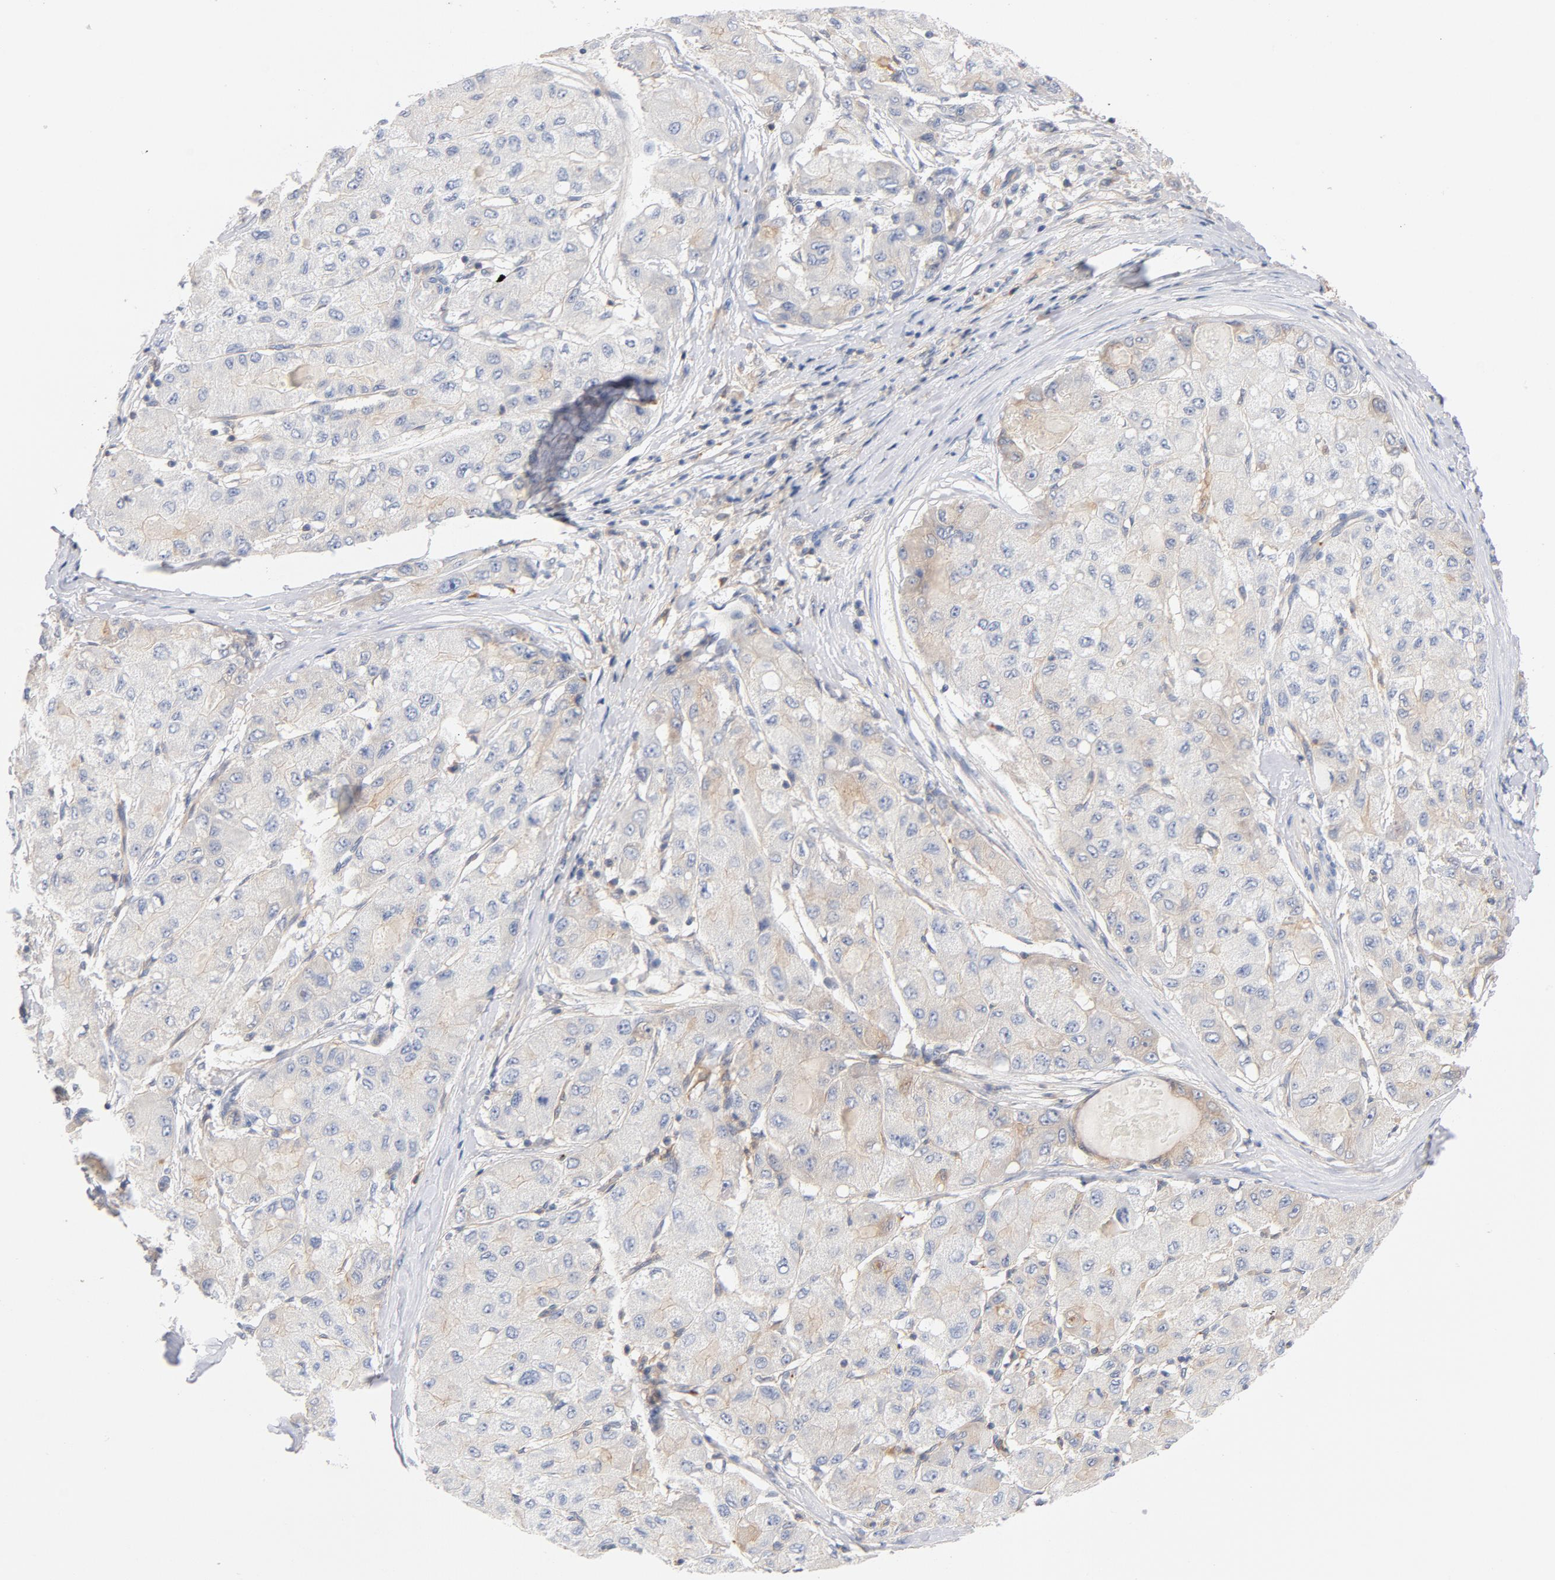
{"staining": {"intensity": "weak", "quantity": "<25%", "location": "cytoplasmic/membranous"}, "tissue": "liver cancer", "cell_type": "Tumor cells", "image_type": "cancer", "snomed": [{"axis": "morphology", "description": "Carcinoma, Hepatocellular, NOS"}, {"axis": "topography", "description": "Liver"}], "caption": "High magnification brightfield microscopy of hepatocellular carcinoma (liver) stained with DAB (brown) and counterstained with hematoxylin (blue): tumor cells show no significant staining. The staining is performed using DAB (3,3'-diaminobenzidine) brown chromogen with nuclei counter-stained in using hematoxylin.", "gene": "SRC", "patient": {"sex": "male", "age": 80}}